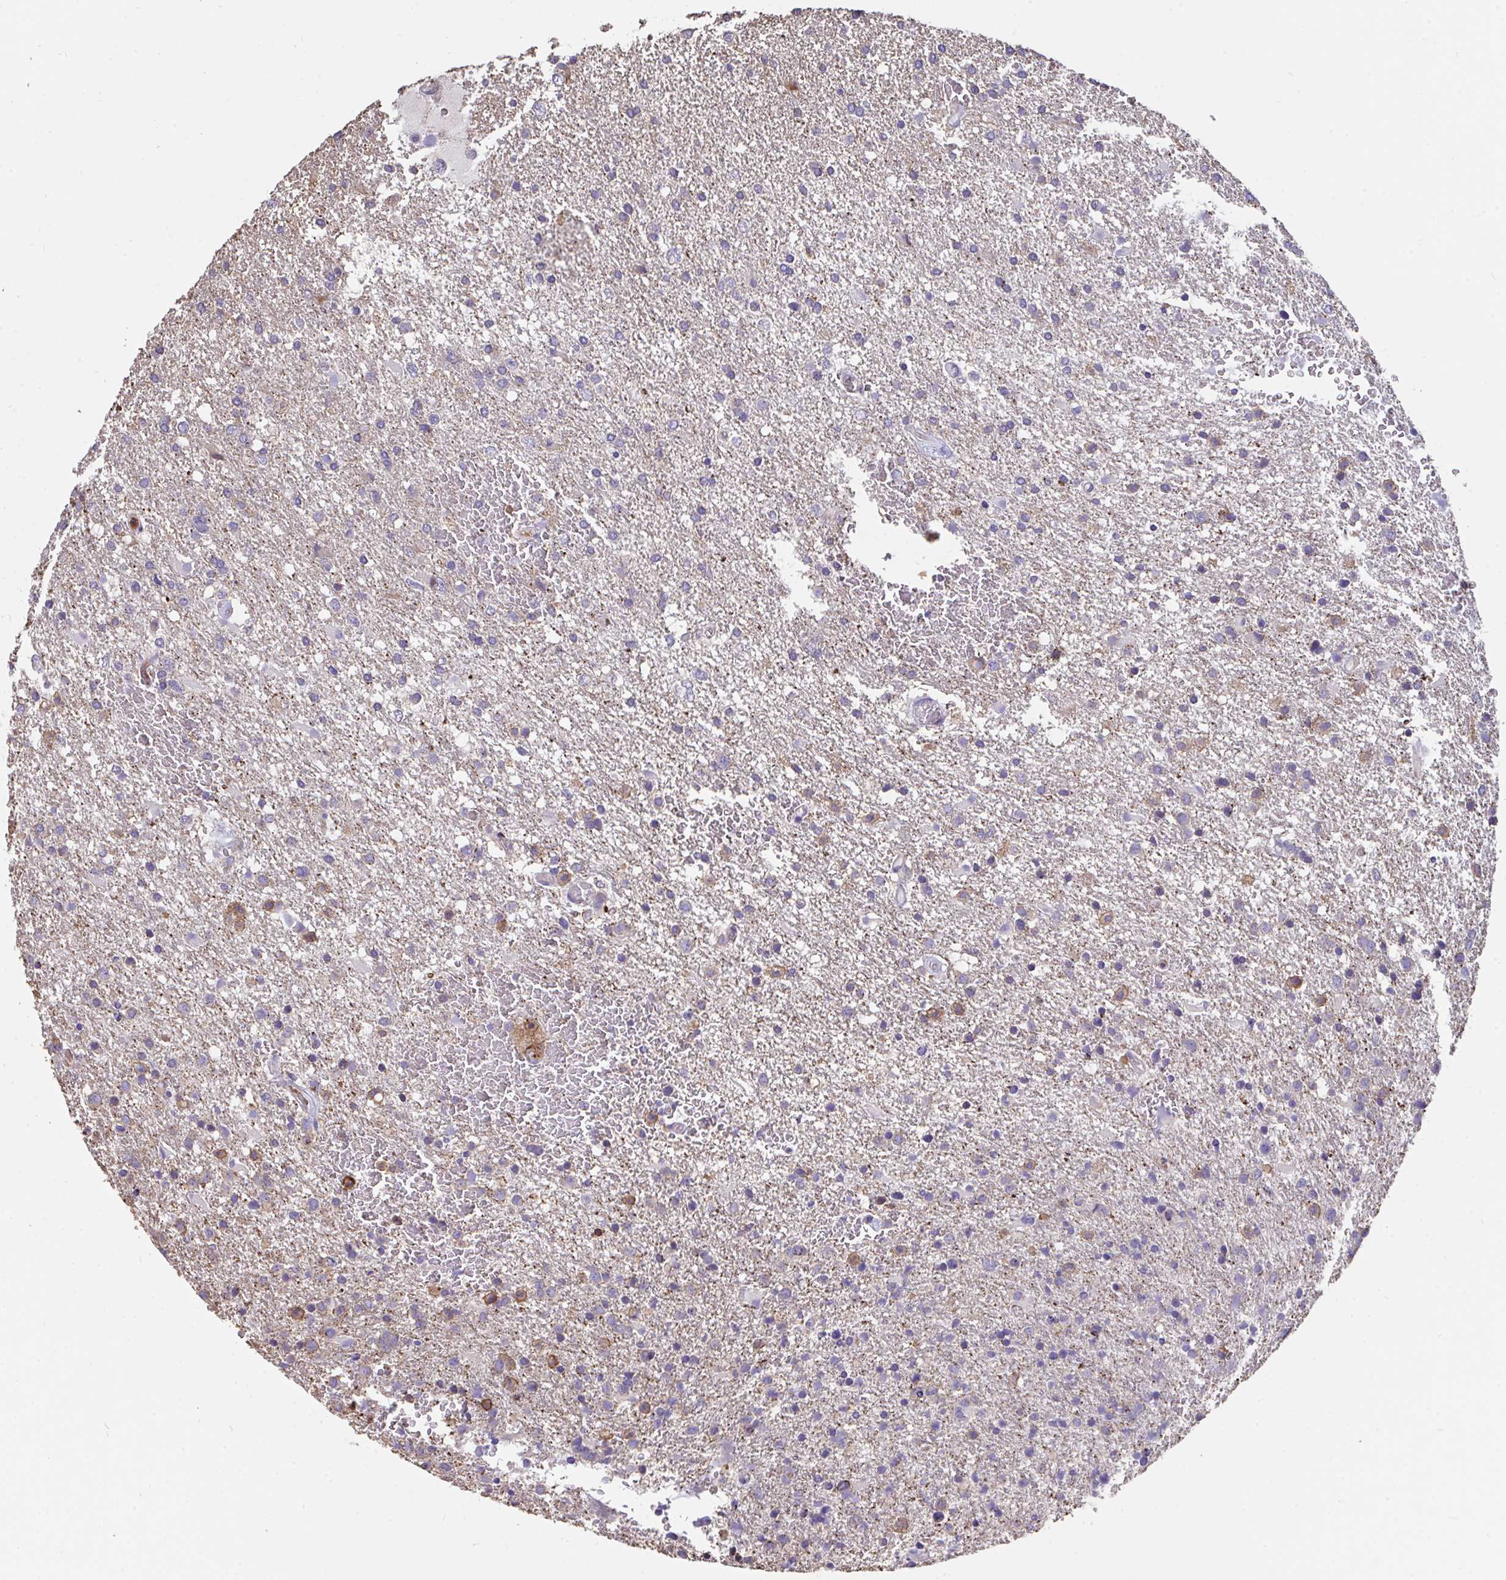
{"staining": {"intensity": "moderate", "quantity": "<25%", "location": "cytoplasmic/membranous"}, "tissue": "glioma", "cell_type": "Tumor cells", "image_type": "cancer", "snomed": [{"axis": "morphology", "description": "Glioma, malignant, High grade"}, {"axis": "topography", "description": "Brain"}], "caption": "The immunohistochemical stain highlights moderate cytoplasmic/membranous positivity in tumor cells of glioma tissue.", "gene": "CFL1", "patient": {"sex": "male", "age": 68}}